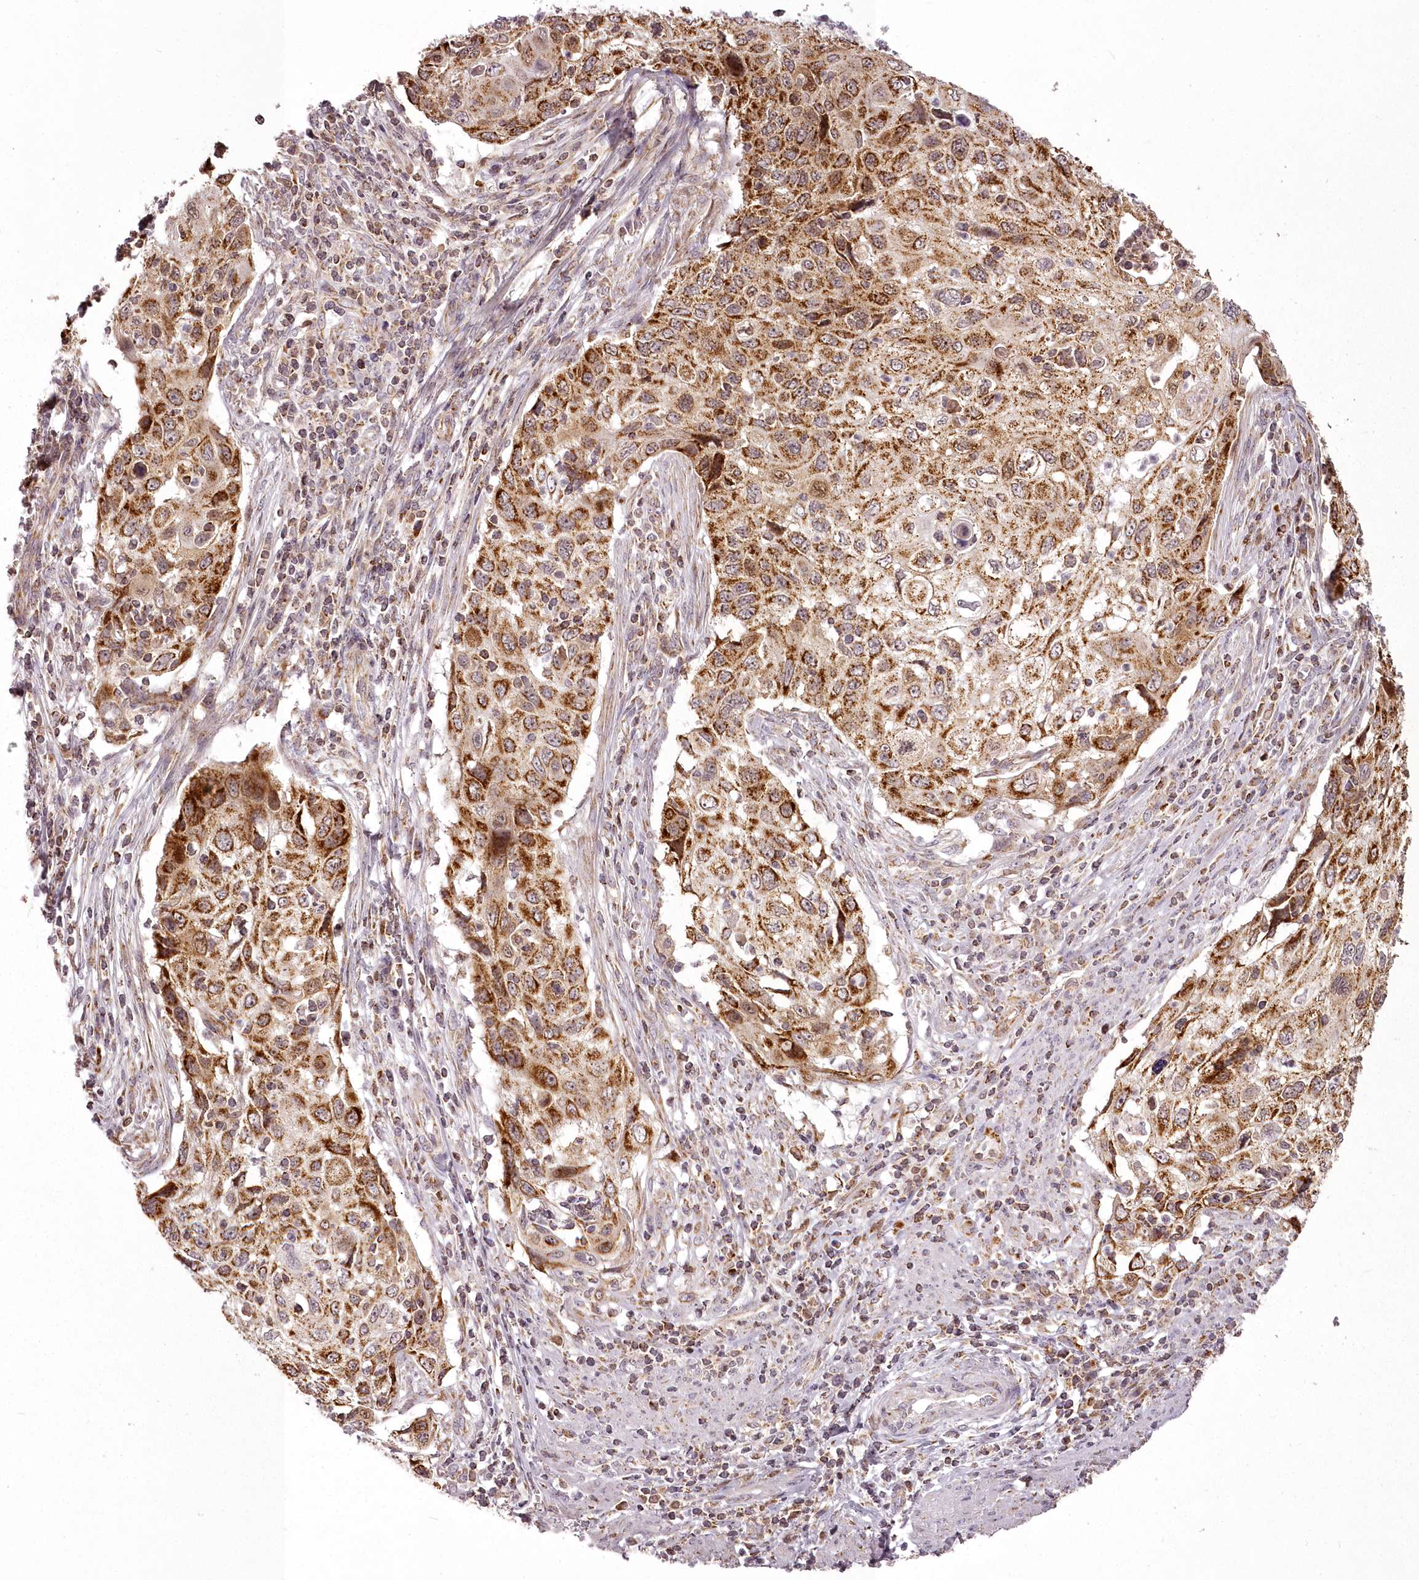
{"staining": {"intensity": "strong", "quantity": ">75%", "location": "cytoplasmic/membranous"}, "tissue": "cervical cancer", "cell_type": "Tumor cells", "image_type": "cancer", "snomed": [{"axis": "morphology", "description": "Squamous cell carcinoma, NOS"}, {"axis": "topography", "description": "Cervix"}], "caption": "The immunohistochemical stain highlights strong cytoplasmic/membranous positivity in tumor cells of cervical cancer tissue.", "gene": "CHCHD2", "patient": {"sex": "female", "age": 70}}